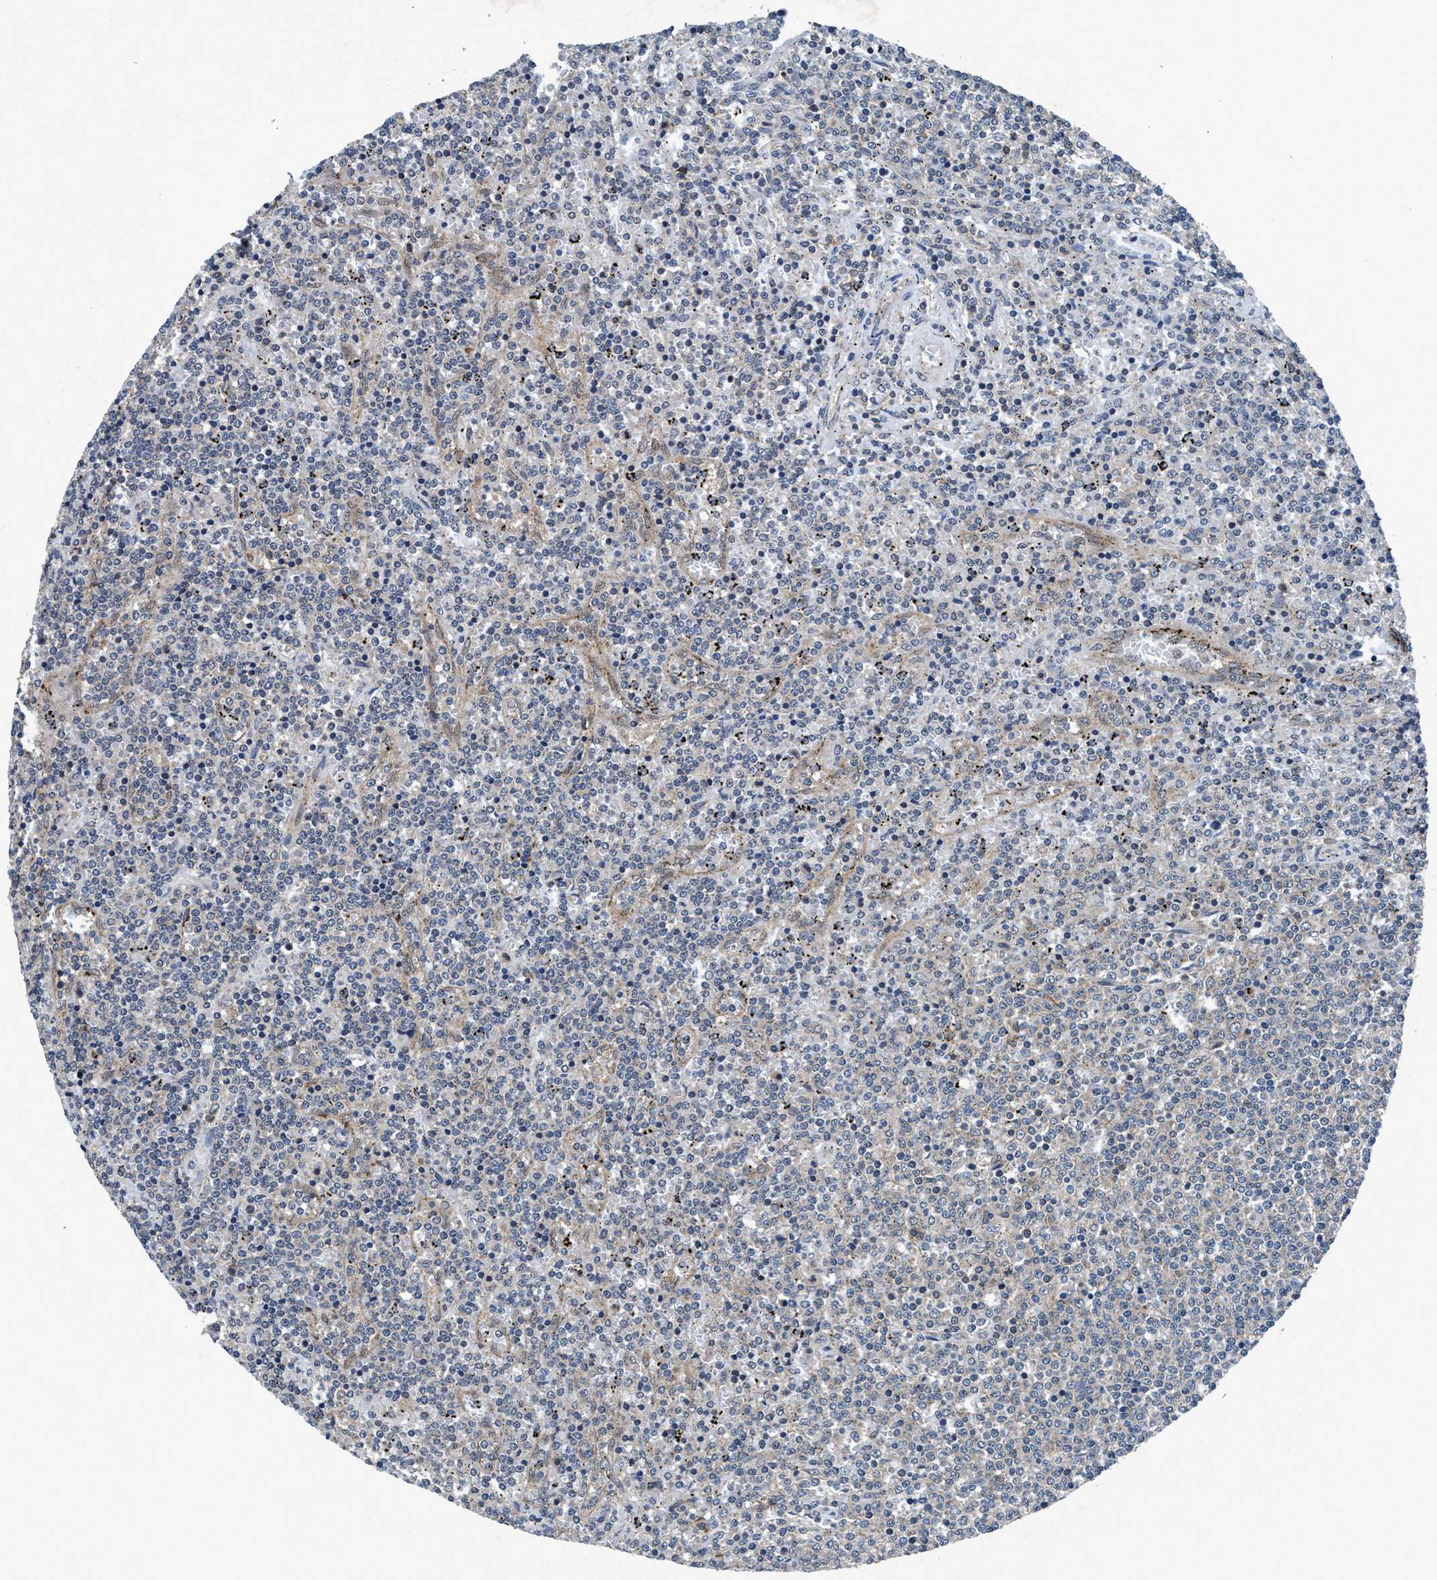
{"staining": {"intensity": "negative", "quantity": "none", "location": "none"}, "tissue": "lymphoma", "cell_type": "Tumor cells", "image_type": "cancer", "snomed": [{"axis": "morphology", "description": "Malignant lymphoma, non-Hodgkin's type, Low grade"}, {"axis": "topography", "description": "Spleen"}], "caption": "IHC of human malignant lymphoma, non-Hodgkin's type (low-grade) shows no staining in tumor cells.", "gene": "AKT1S1", "patient": {"sex": "female", "age": 50}}